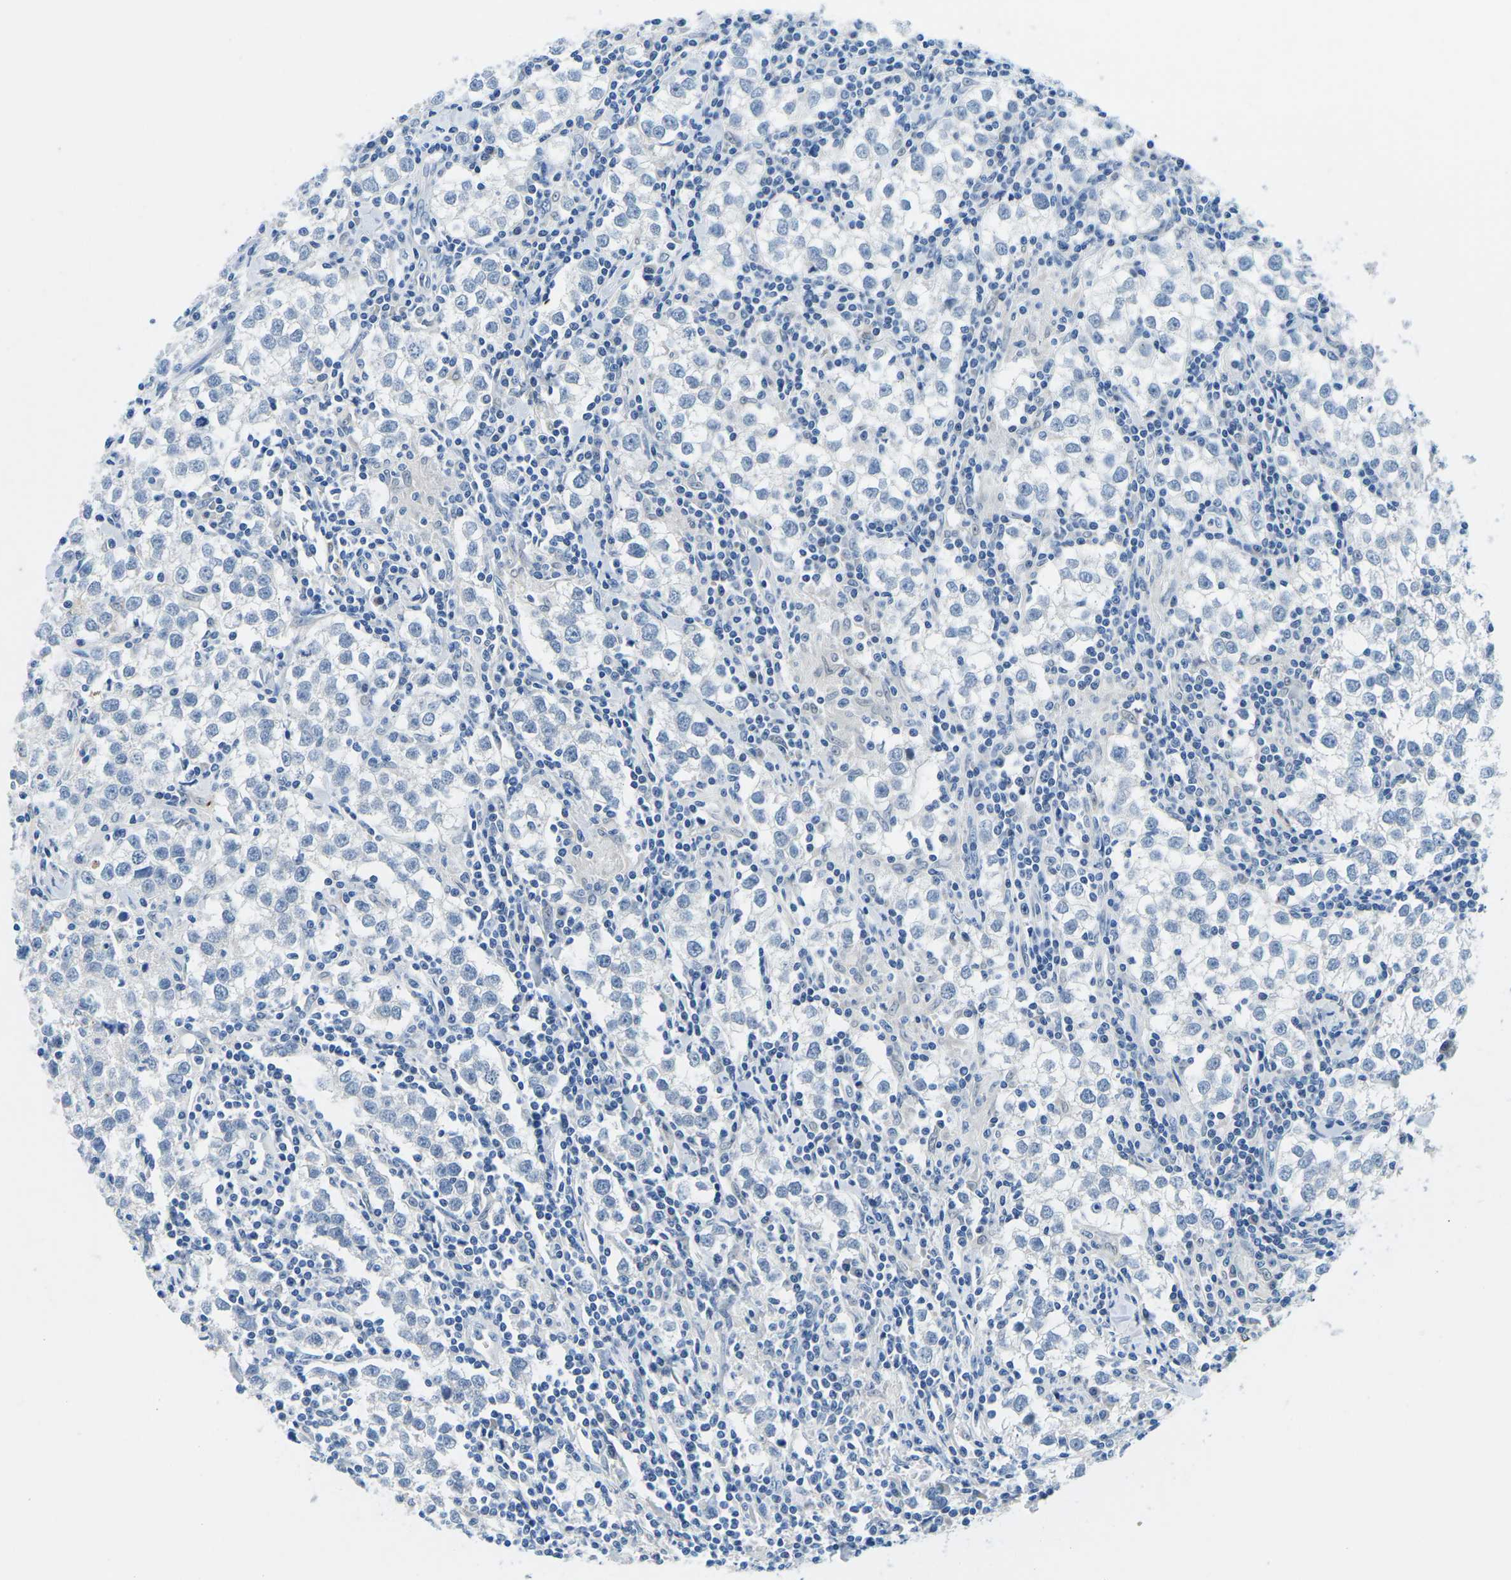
{"staining": {"intensity": "negative", "quantity": "none", "location": "none"}, "tissue": "testis cancer", "cell_type": "Tumor cells", "image_type": "cancer", "snomed": [{"axis": "morphology", "description": "Seminoma, NOS"}, {"axis": "morphology", "description": "Carcinoma, Embryonal, NOS"}, {"axis": "topography", "description": "Testis"}], "caption": "Tumor cells are negative for protein expression in human testis cancer (embryonal carcinoma).", "gene": "TM6SF1", "patient": {"sex": "male", "age": 36}}